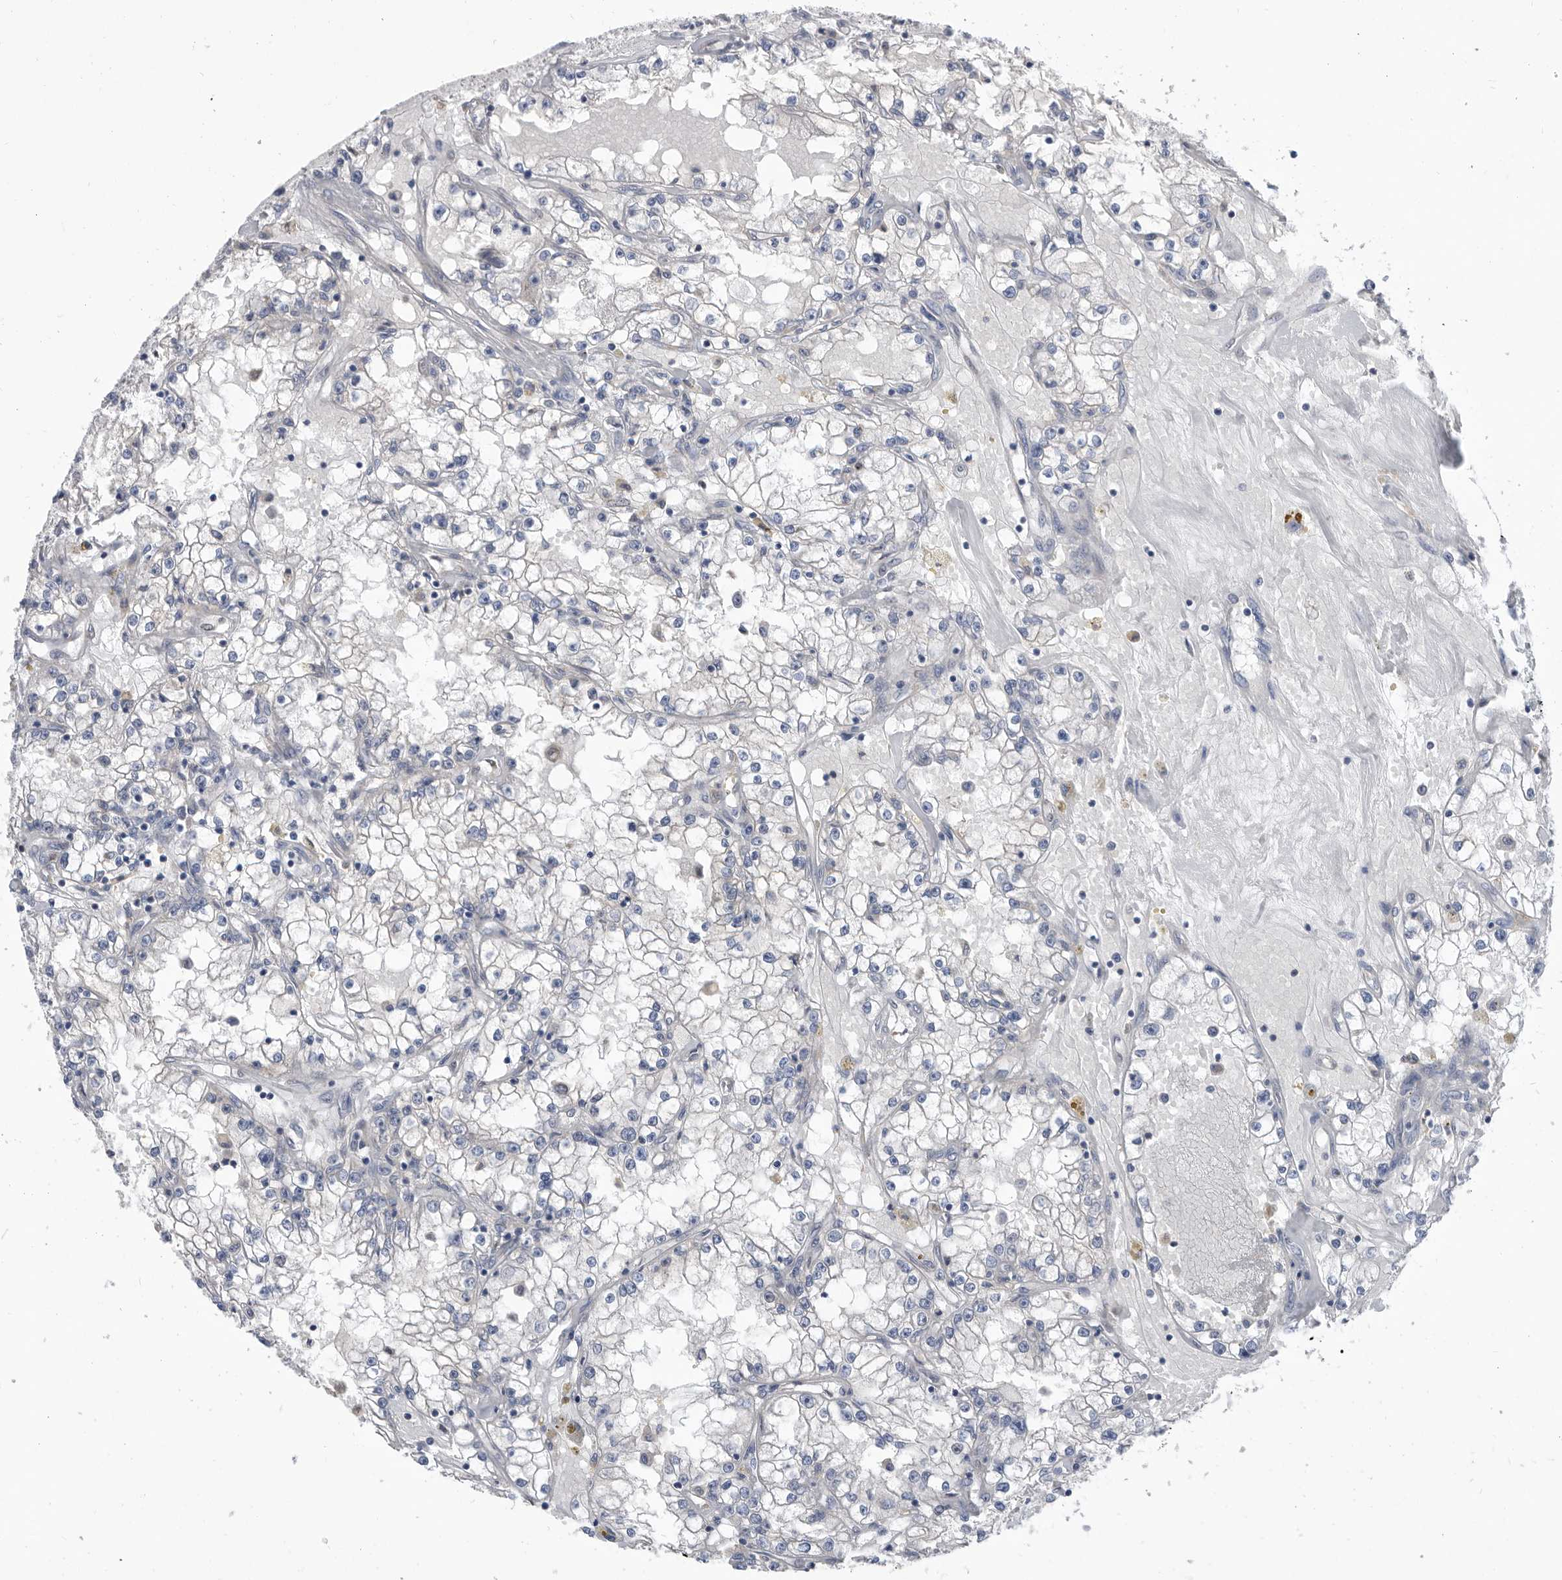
{"staining": {"intensity": "negative", "quantity": "none", "location": "none"}, "tissue": "renal cancer", "cell_type": "Tumor cells", "image_type": "cancer", "snomed": [{"axis": "morphology", "description": "Adenocarcinoma, NOS"}, {"axis": "topography", "description": "Kidney"}], "caption": "A histopathology image of human renal cancer (adenocarcinoma) is negative for staining in tumor cells.", "gene": "CCT4", "patient": {"sex": "male", "age": 56}}